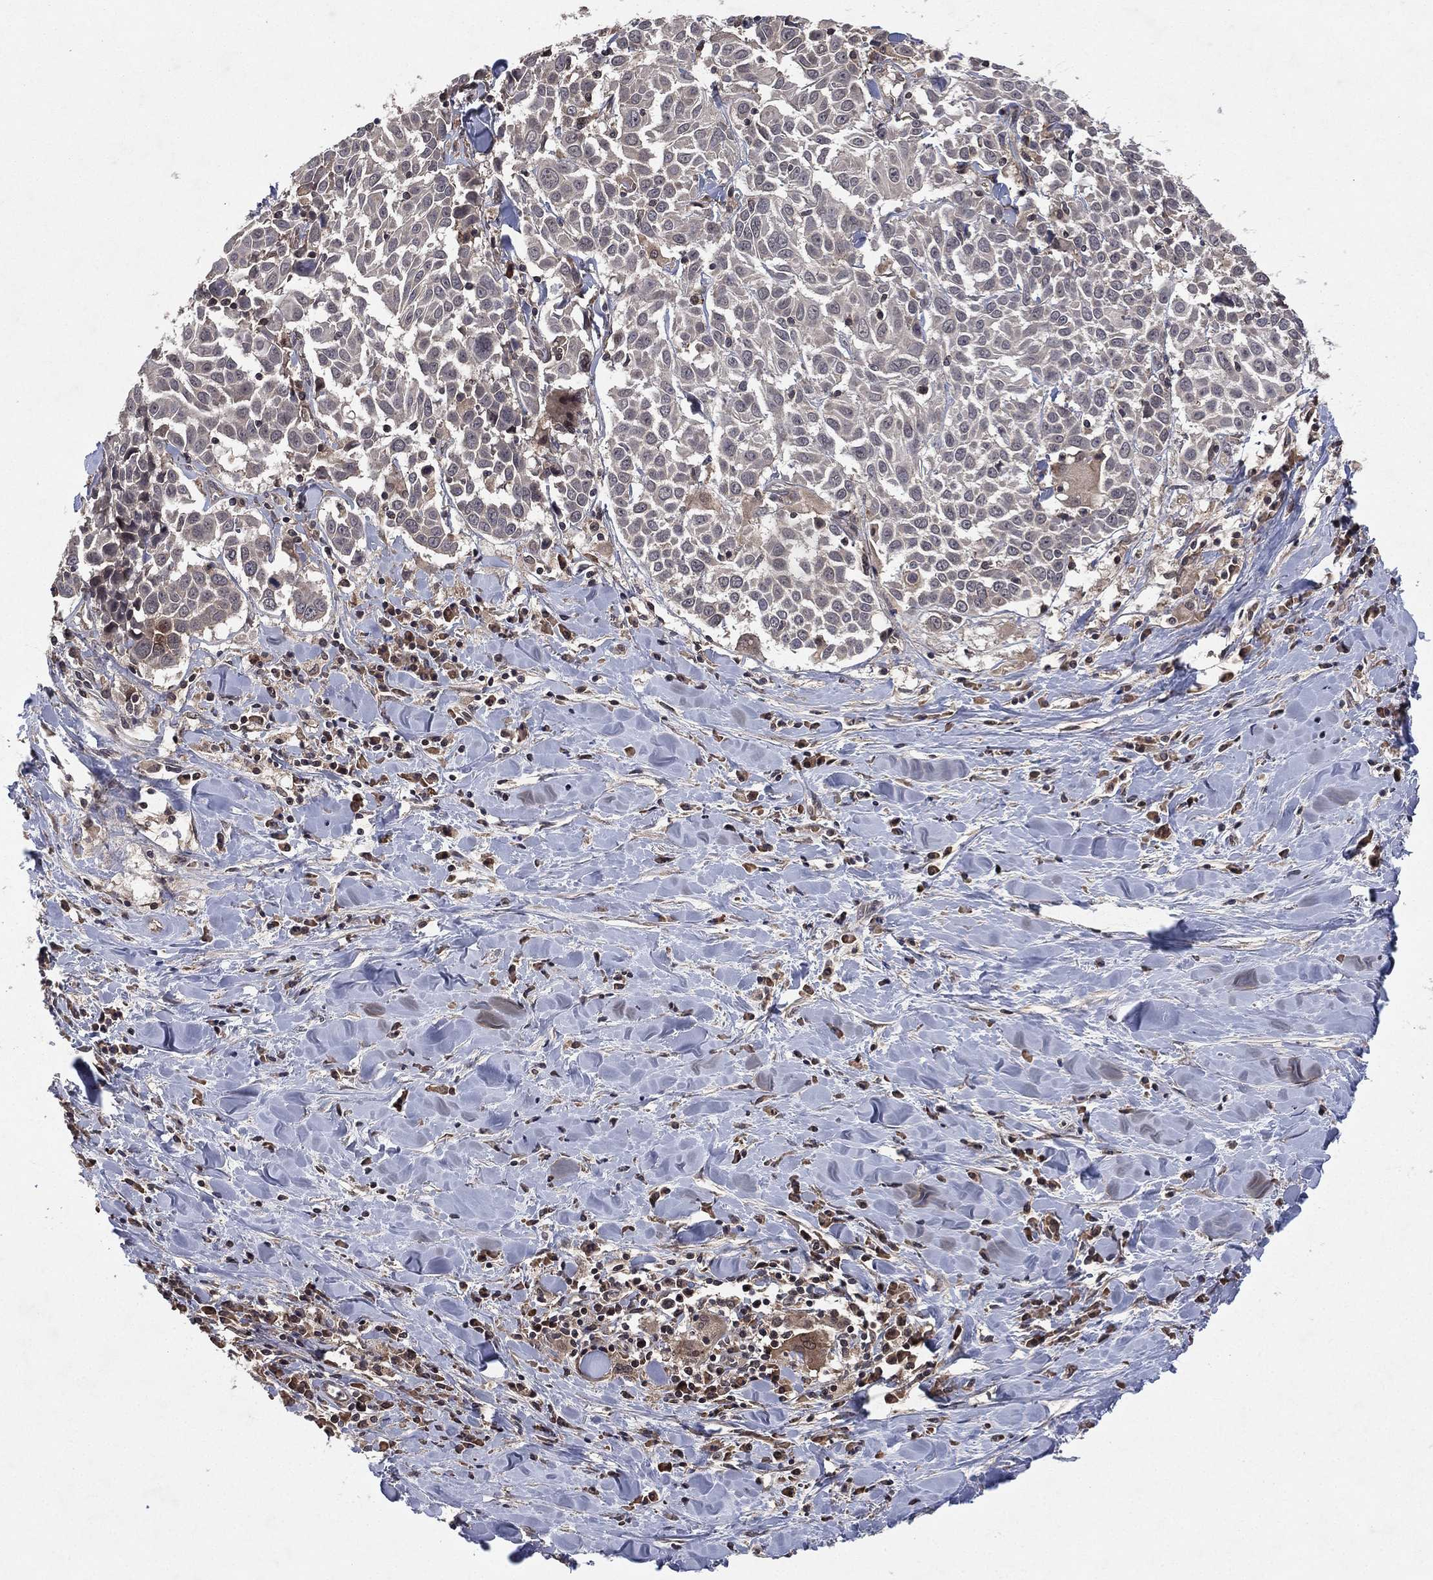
{"staining": {"intensity": "negative", "quantity": "none", "location": "none"}, "tissue": "lung cancer", "cell_type": "Tumor cells", "image_type": "cancer", "snomed": [{"axis": "morphology", "description": "Squamous cell carcinoma, NOS"}, {"axis": "topography", "description": "Lung"}], "caption": "Lung cancer was stained to show a protein in brown. There is no significant positivity in tumor cells. (Stains: DAB (3,3'-diaminobenzidine) IHC with hematoxylin counter stain, Microscopy: brightfield microscopy at high magnification).", "gene": "ATG4B", "patient": {"sex": "male", "age": 57}}